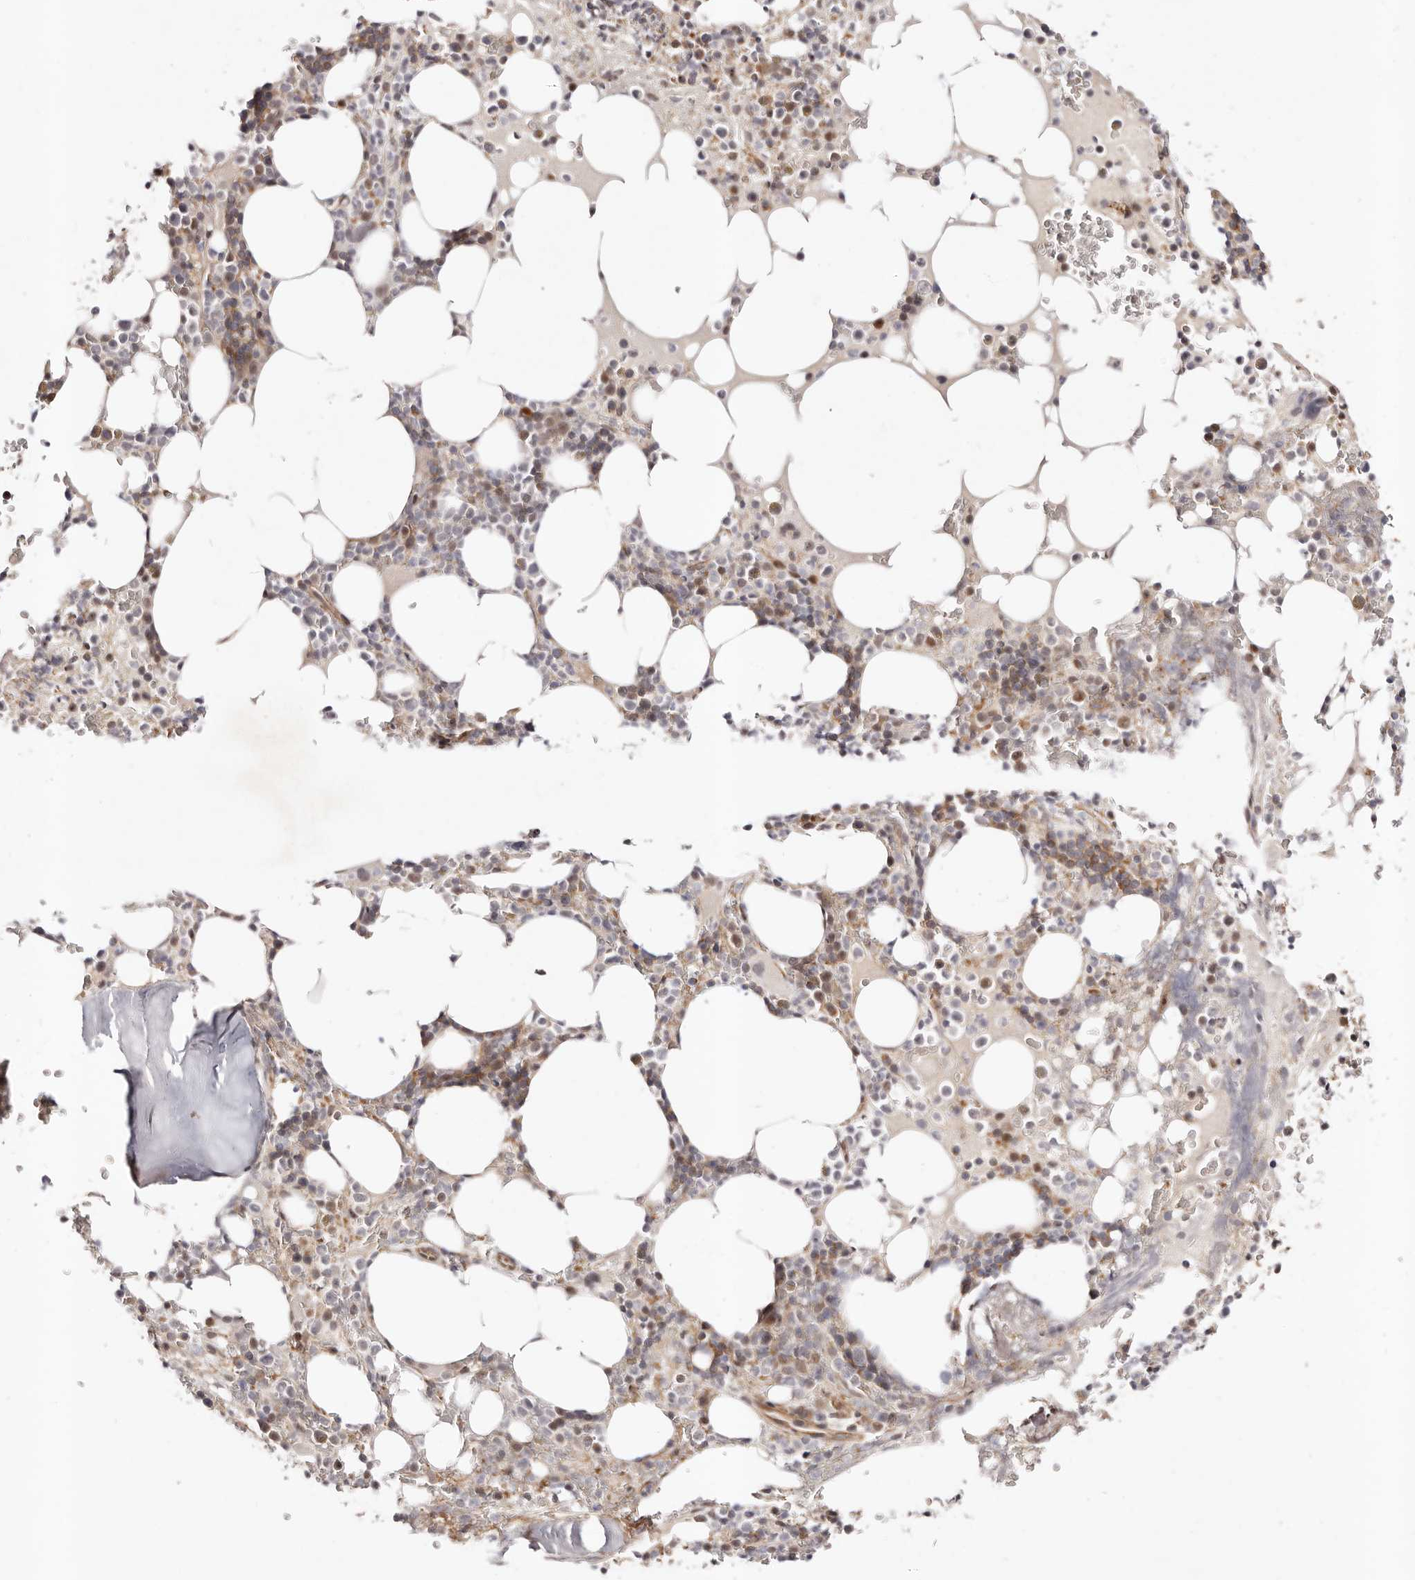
{"staining": {"intensity": "moderate", "quantity": "<25%", "location": "nuclear"}, "tissue": "bone marrow", "cell_type": "Hematopoietic cells", "image_type": "normal", "snomed": [{"axis": "morphology", "description": "Normal tissue, NOS"}, {"axis": "topography", "description": "Bone marrow"}], "caption": "An IHC histopathology image of normal tissue is shown. Protein staining in brown shows moderate nuclear positivity in bone marrow within hematopoietic cells. The protein is stained brown, and the nuclei are stained in blue (DAB IHC with brightfield microscopy, high magnification).", "gene": "WRN", "patient": {"sex": "male", "age": 58}}